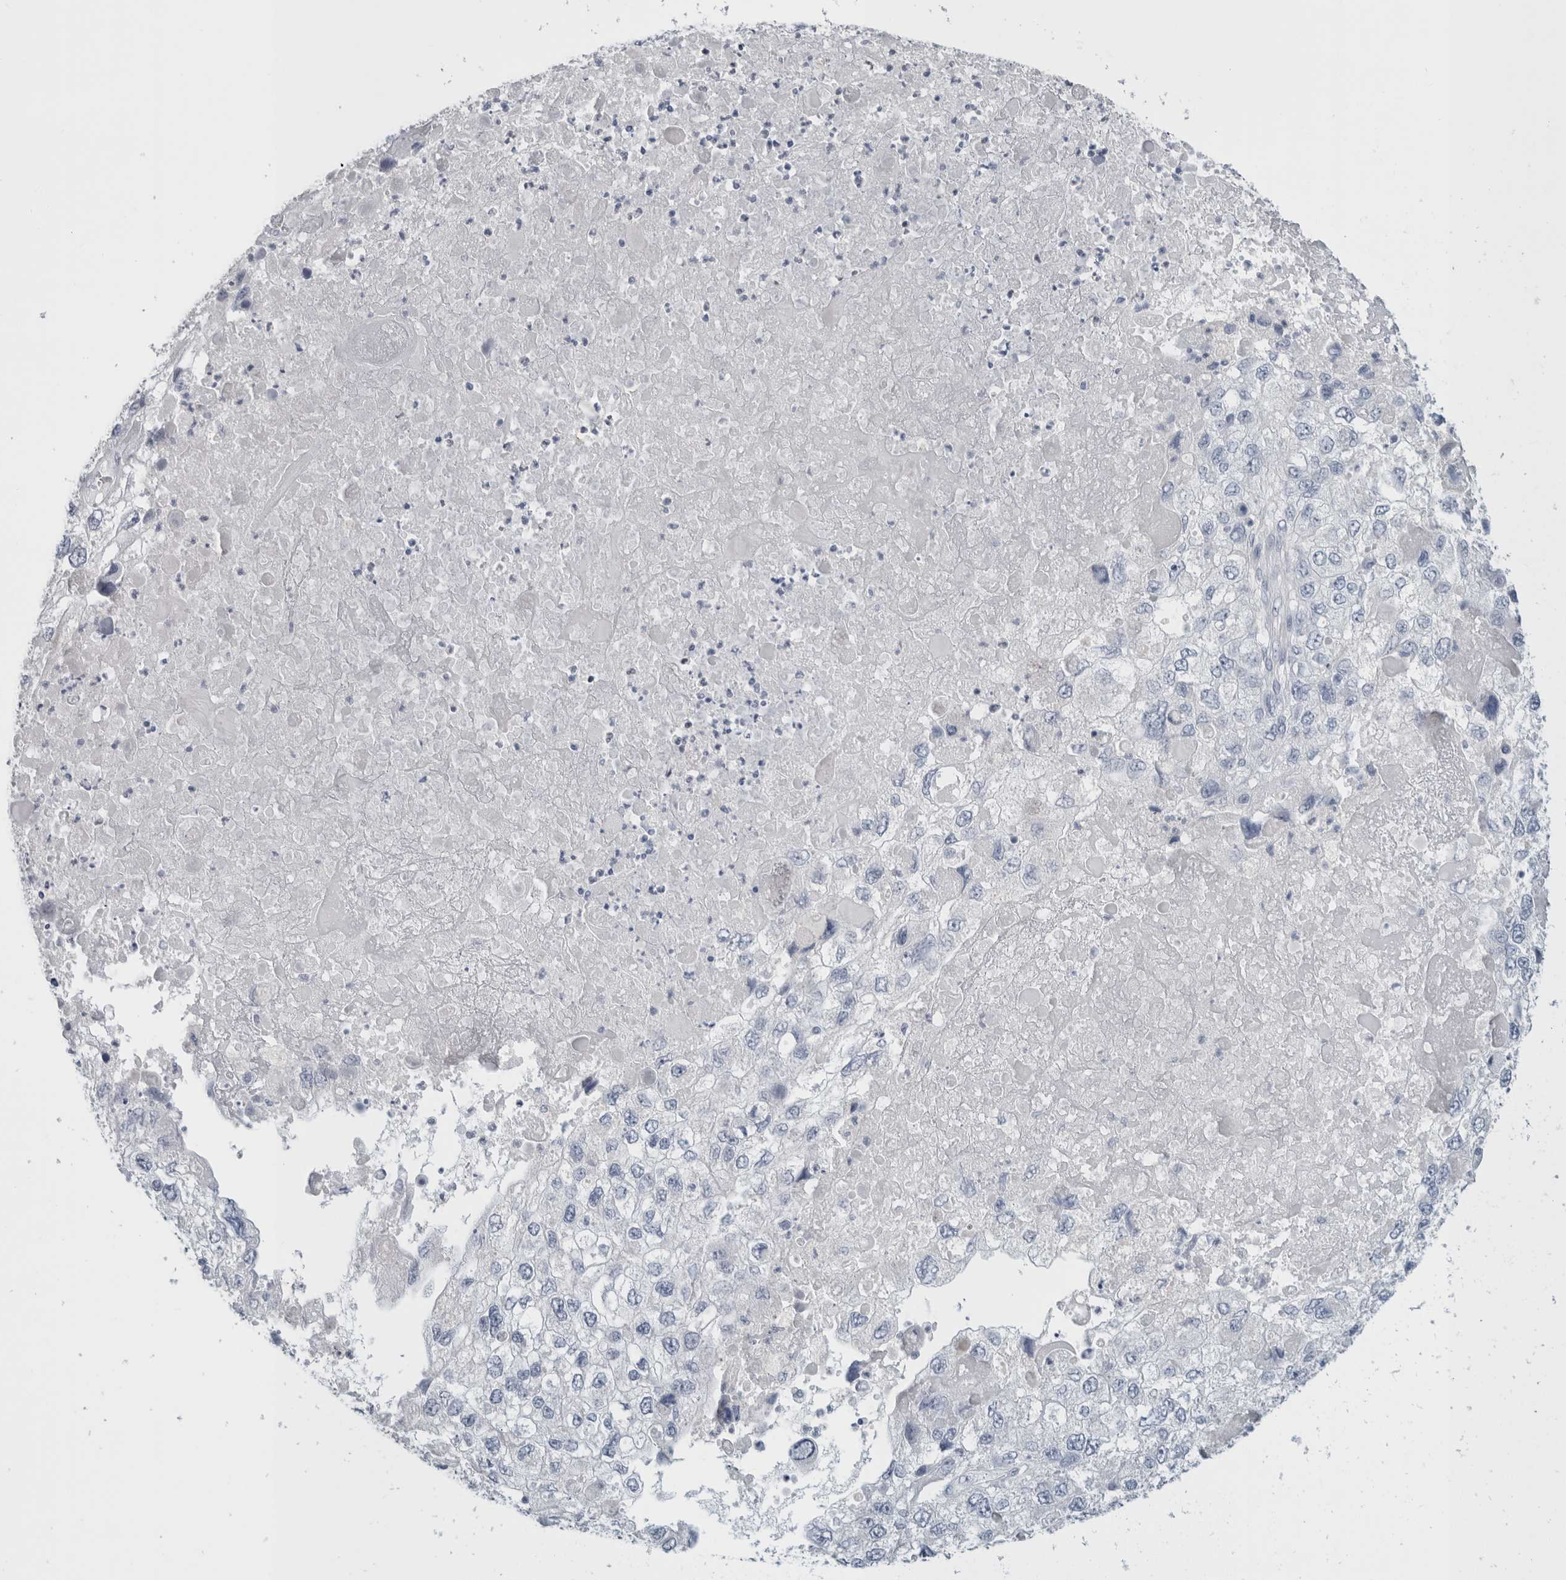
{"staining": {"intensity": "negative", "quantity": "none", "location": "none"}, "tissue": "endometrial cancer", "cell_type": "Tumor cells", "image_type": "cancer", "snomed": [{"axis": "morphology", "description": "Adenocarcinoma, NOS"}, {"axis": "topography", "description": "Endometrium"}], "caption": "Tumor cells show no significant protein positivity in endometrial cancer (adenocarcinoma). Nuclei are stained in blue.", "gene": "FMR1NB", "patient": {"sex": "female", "age": 49}}